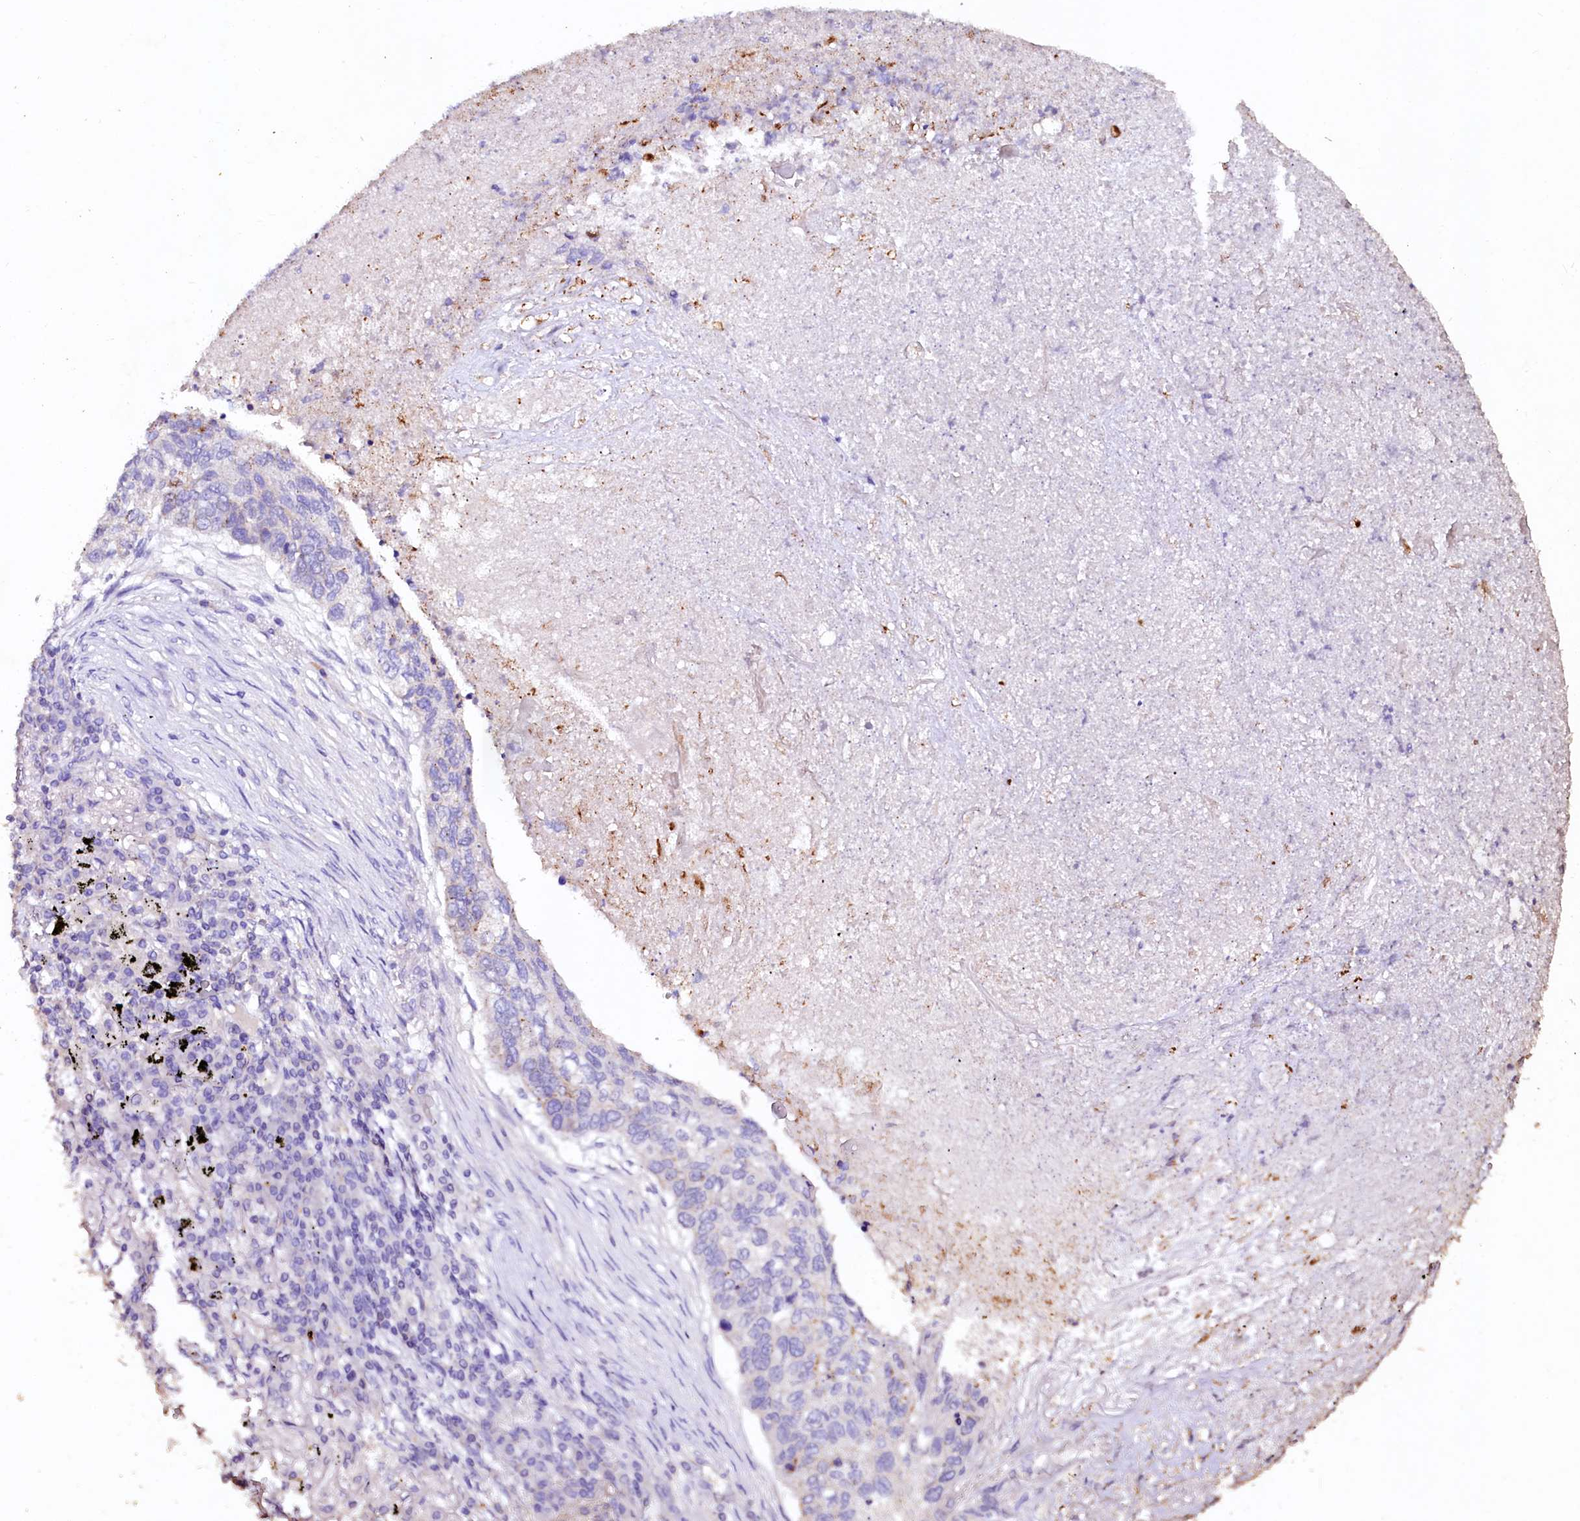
{"staining": {"intensity": "negative", "quantity": "none", "location": "none"}, "tissue": "lung cancer", "cell_type": "Tumor cells", "image_type": "cancer", "snomed": [{"axis": "morphology", "description": "Squamous cell carcinoma, NOS"}, {"axis": "topography", "description": "Lung"}], "caption": "The immunohistochemistry micrograph has no significant expression in tumor cells of lung cancer tissue.", "gene": "VPS36", "patient": {"sex": "female", "age": 63}}